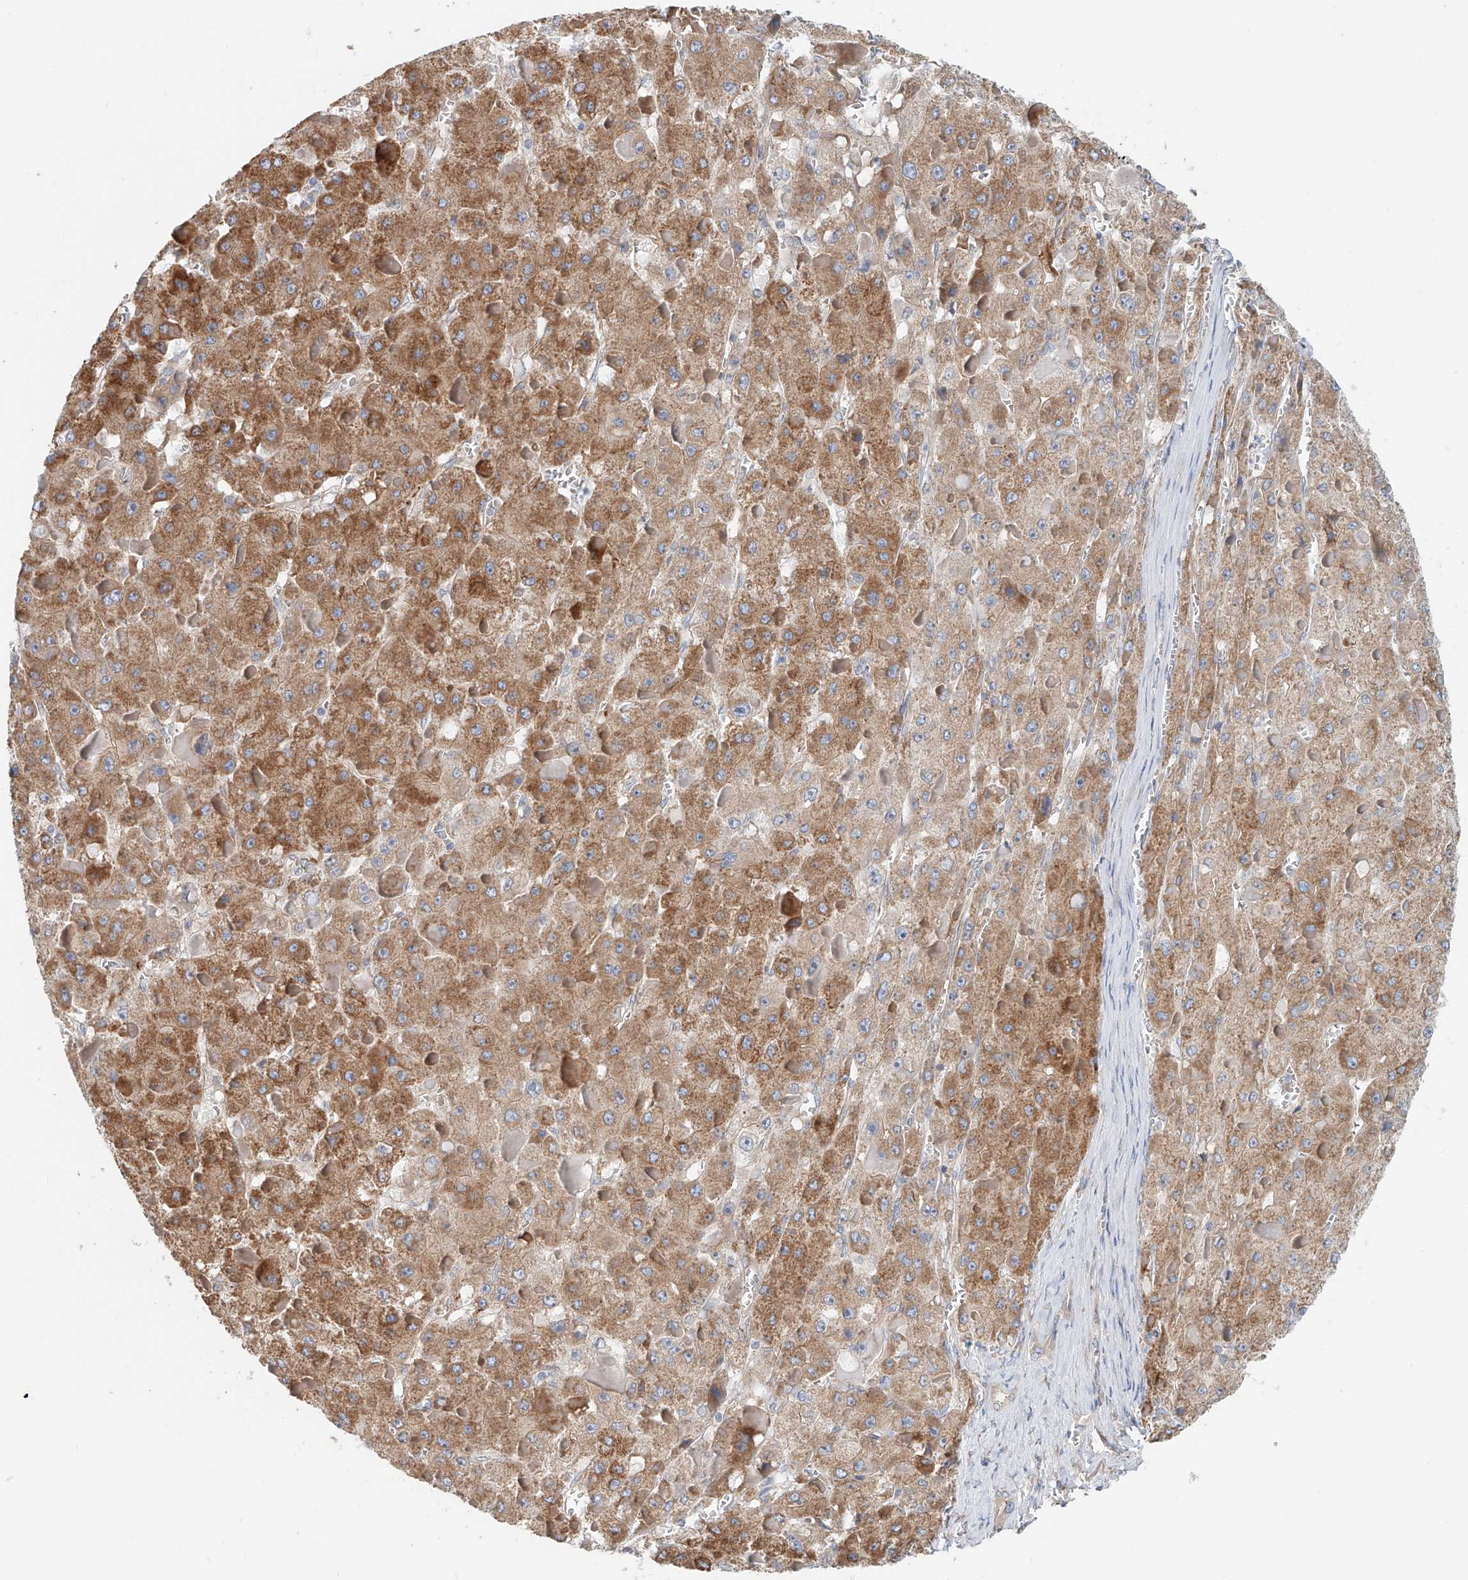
{"staining": {"intensity": "moderate", "quantity": ">75%", "location": "cytoplasmic/membranous"}, "tissue": "liver cancer", "cell_type": "Tumor cells", "image_type": "cancer", "snomed": [{"axis": "morphology", "description": "Carcinoma, Hepatocellular, NOS"}, {"axis": "topography", "description": "Liver"}], "caption": "A histopathology image showing moderate cytoplasmic/membranous expression in about >75% of tumor cells in liver cancer (hepatocellular carcinoma), as visualized by brown immunohistochemical staining.", "gene": "SNAP29", "patient": {"sex": "female", "age": 73}}